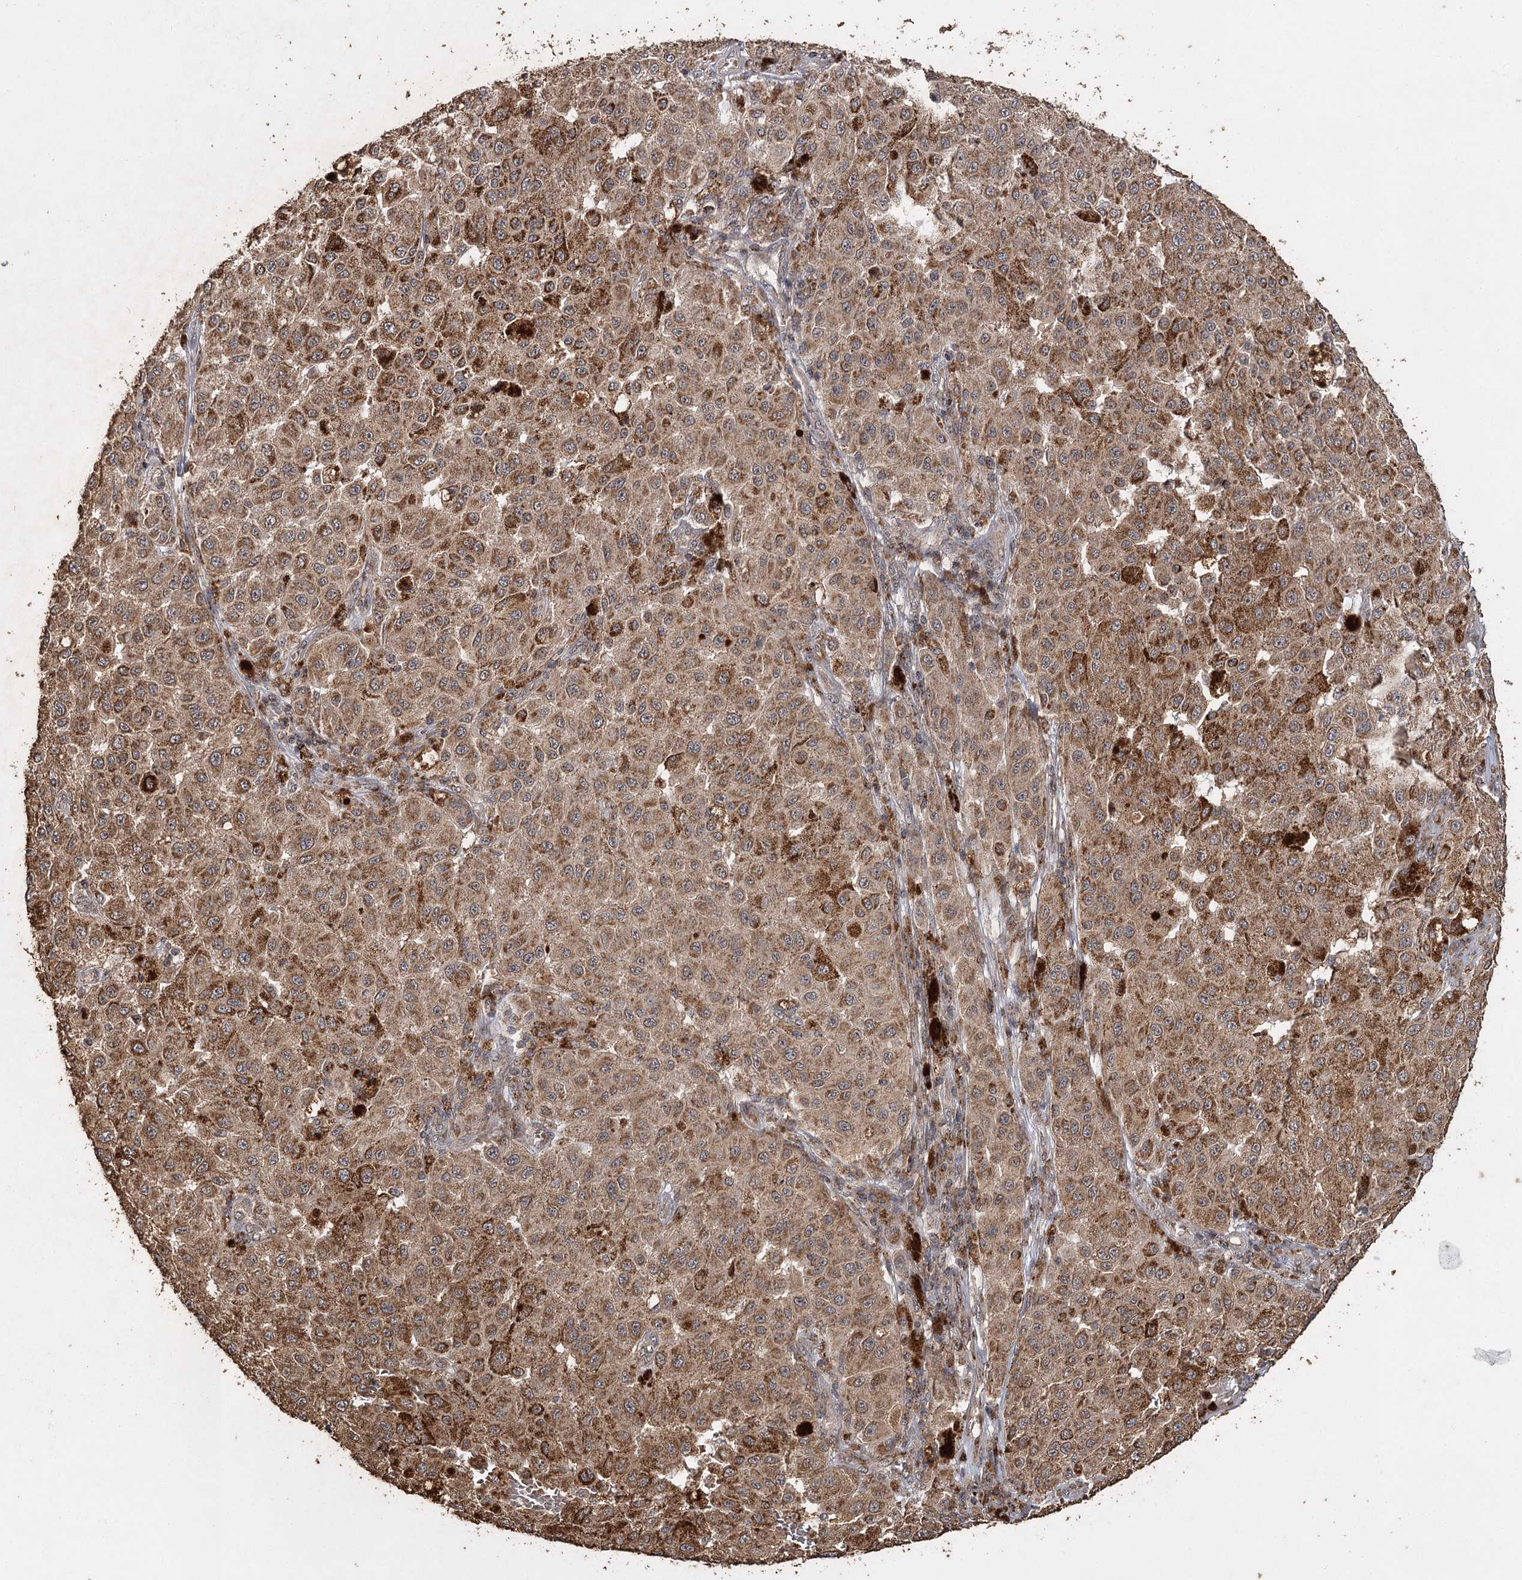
{"staining": {"intensity": "moderate", "quantity": ">75%", "location": "cytoplasmic/membranous"}, "tissue": "melanoma", "cell_type": "Tumor cells", "image_type": "cancer", "snomed": [{"axis": "morphology", "description": "Malignant melanoma, NOS"}, {"axis": "topography", "description": "Skin"}], "caption": "A brown stain highlights moderate cytoplasmic/membranous positivity of a protein in human malignant melanoma tumor cells.", "gene": "ZNRF3", "patient": {"sex": "female", "age": 64}}